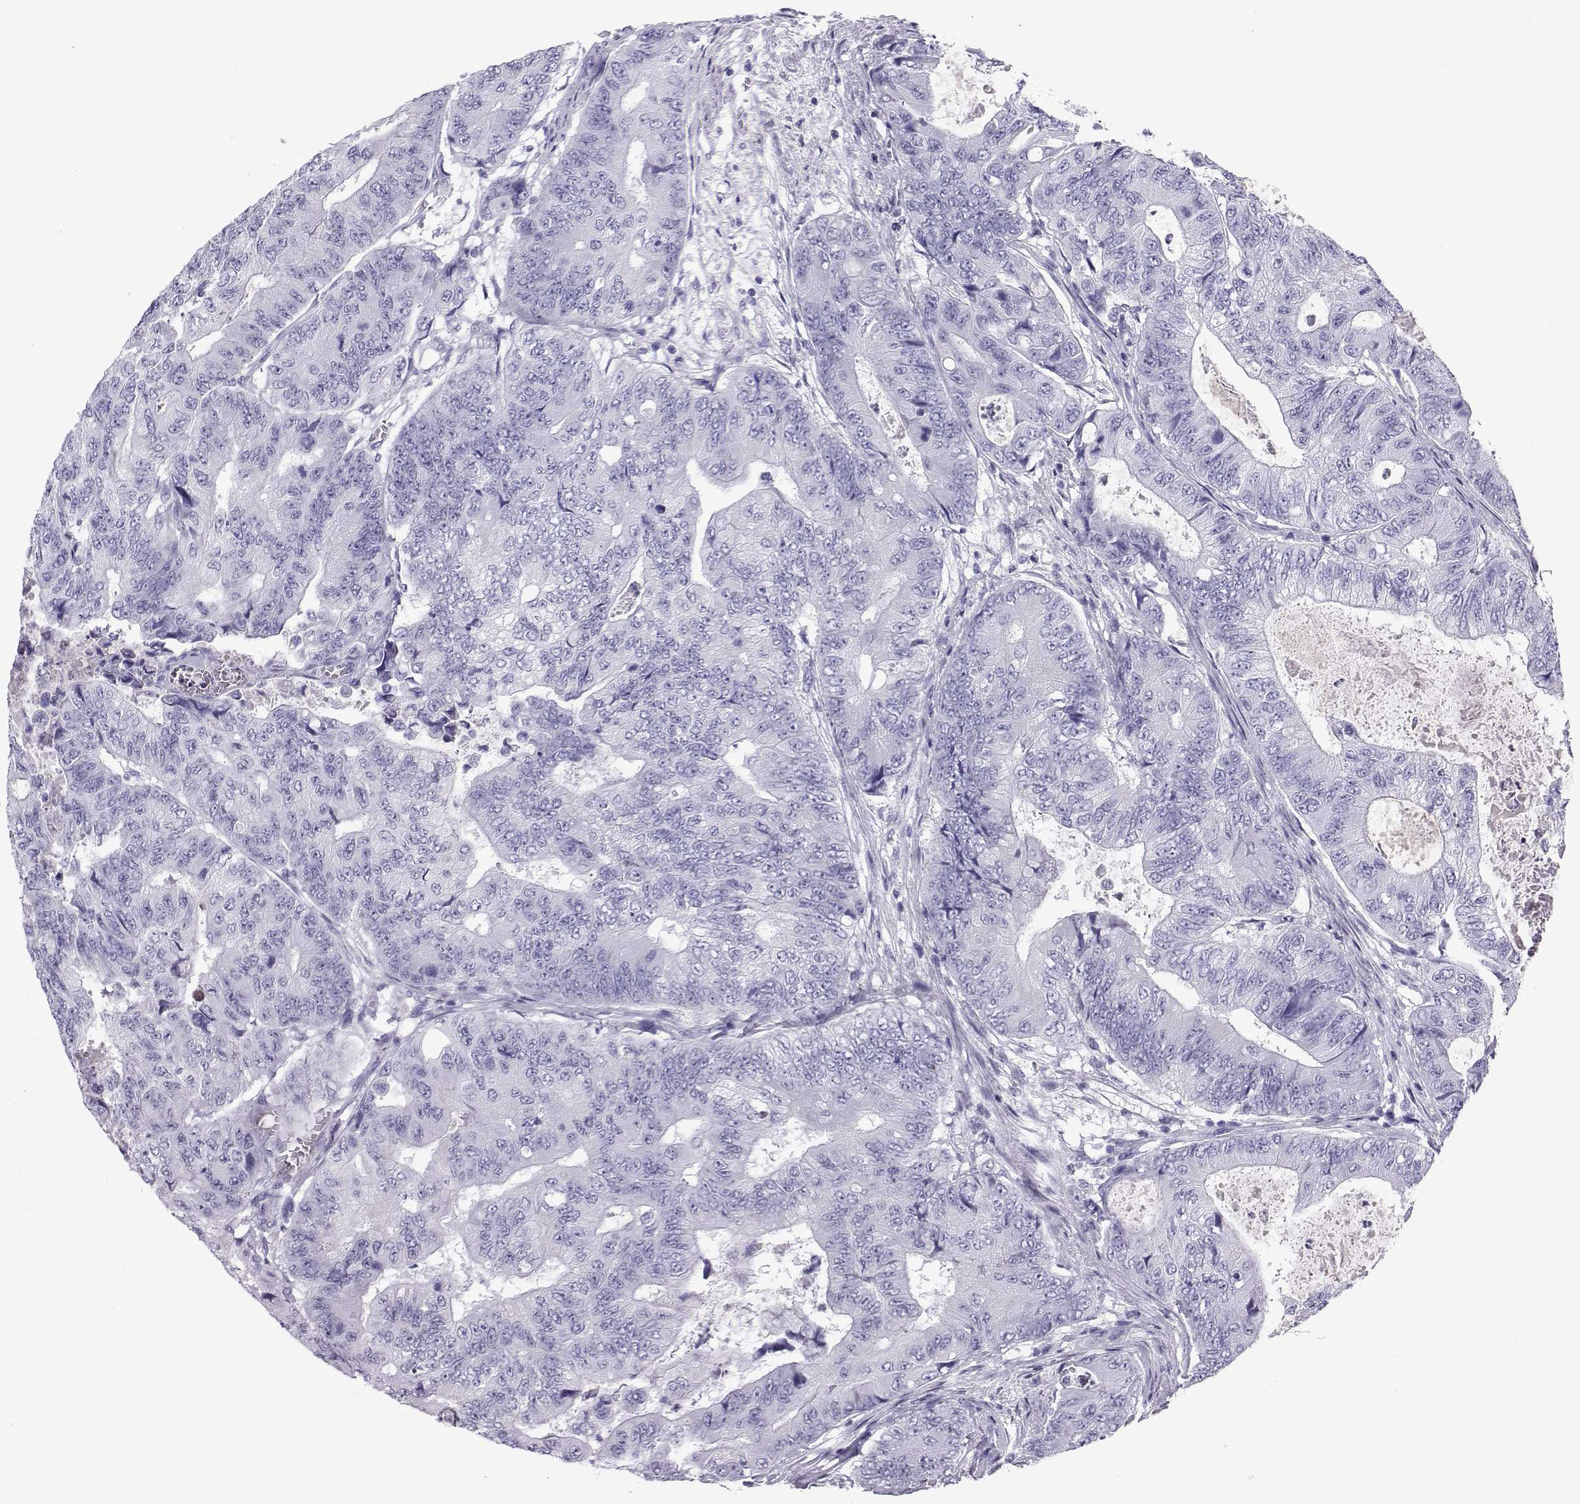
{"staining": {"intensity": "negative", "quantity": "none", "location": "none"}, "tissue": "colorectal cancer", "cell_type": "Tumor cells", "image_type": "cancer", "snomed": [{"axis": "morphology", "description": "Adenocarcinoma, NOS"}, {"axis": "topography", "description": "Colon"}], "caption": "An image of colorectal cancer stained for a protein displays no brown staining in tumor cells.", "gene": "SLC18A2", "patient": {"sex": "female", "age": 48}}